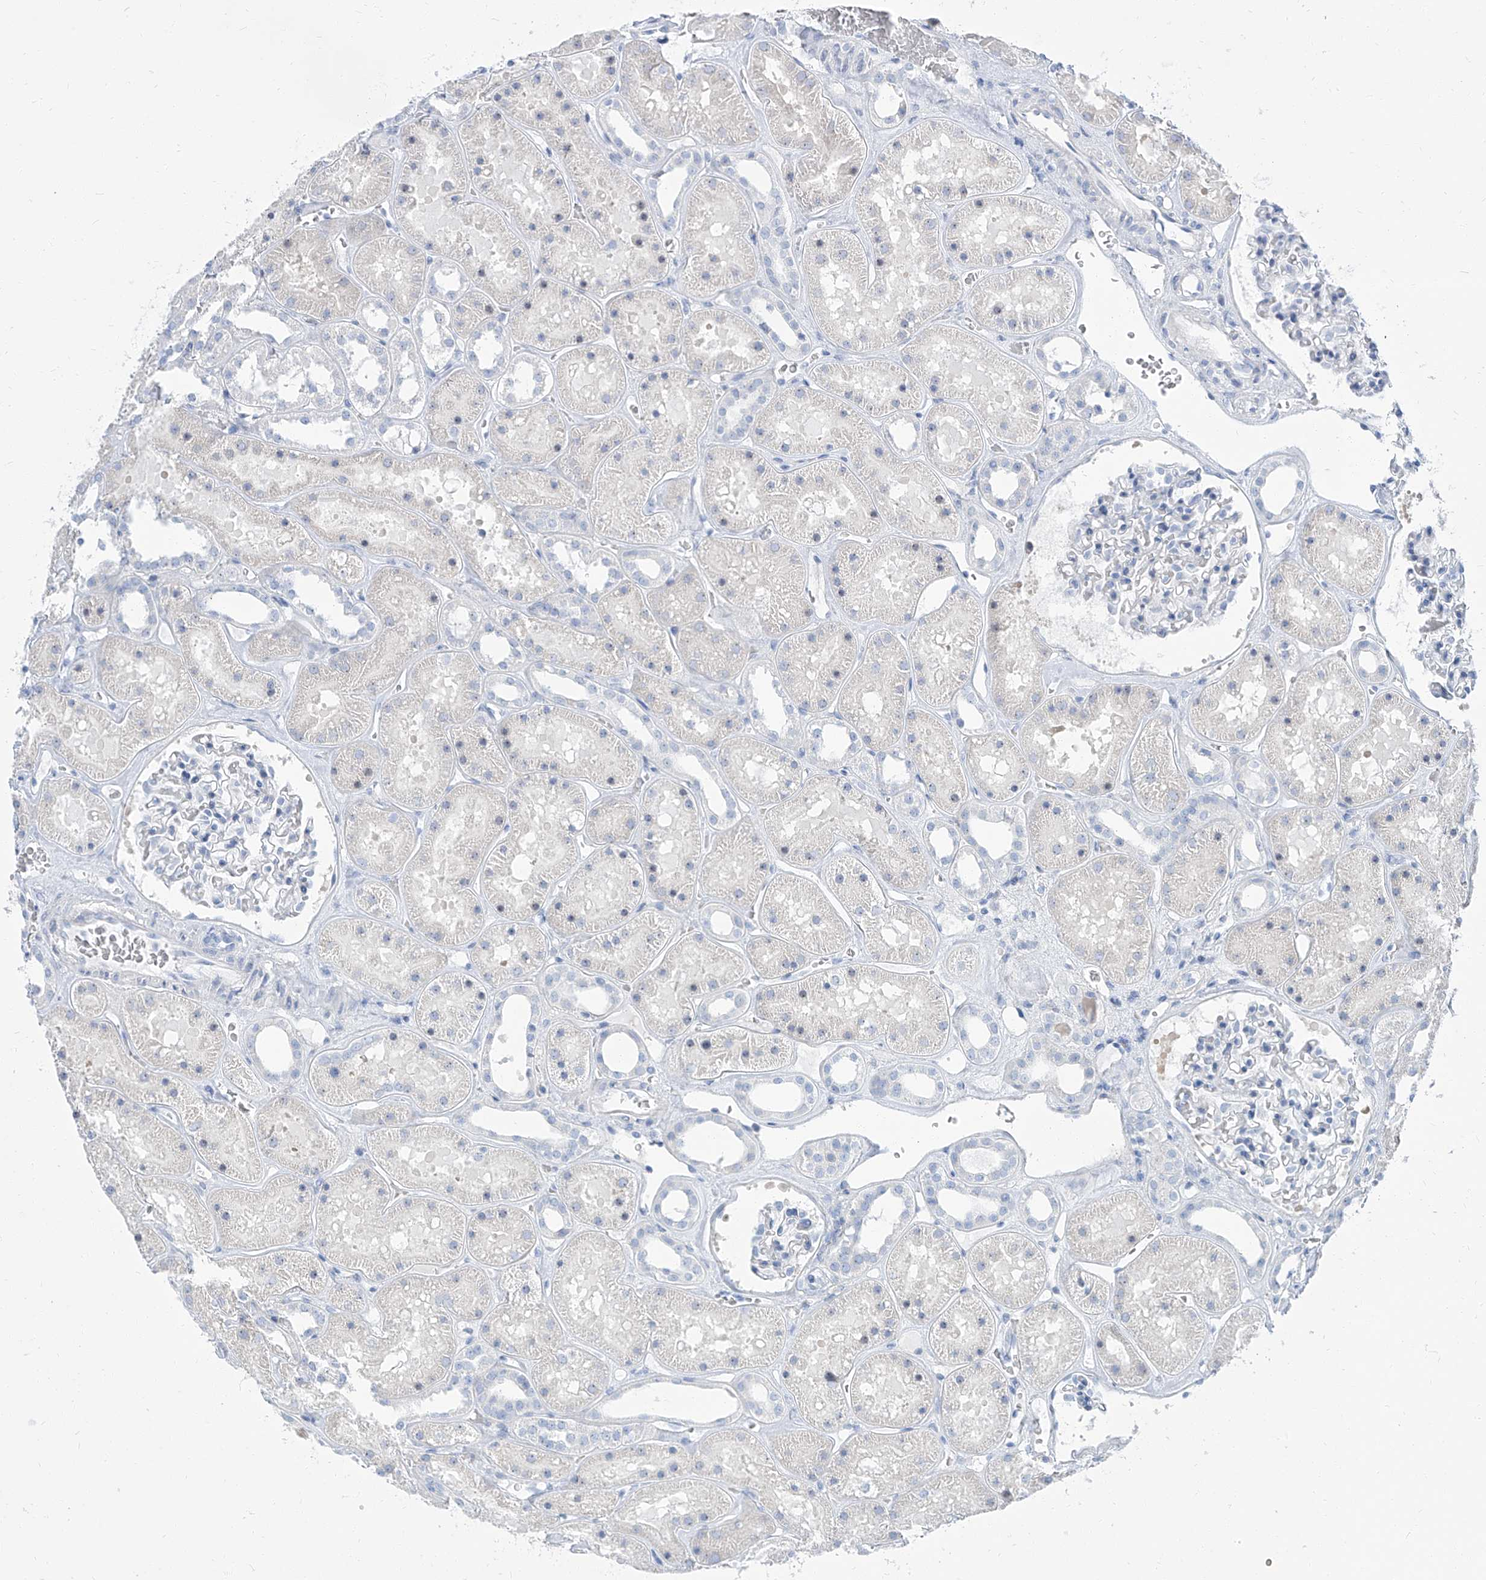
{"staining": {"intensity": "negative", "quantity": "none", "location": "none"}, "tissue": "kidney", "cell_type": "Cells in glomeruli", "image_type": "normal", "snomed": [{"axis": "morphology", "description": "Normal tissue, NOS"}, {"axis": "topography", "description": "Kidney"}], "caption": "The micrograph shows no staining of cells in glomeruli in benign kidney. (DAB (3,3'-diaminobenzidine) IHC, high magnification).", "gene": "TXLNB", "patient": {"sex": "female", "age": 41}}